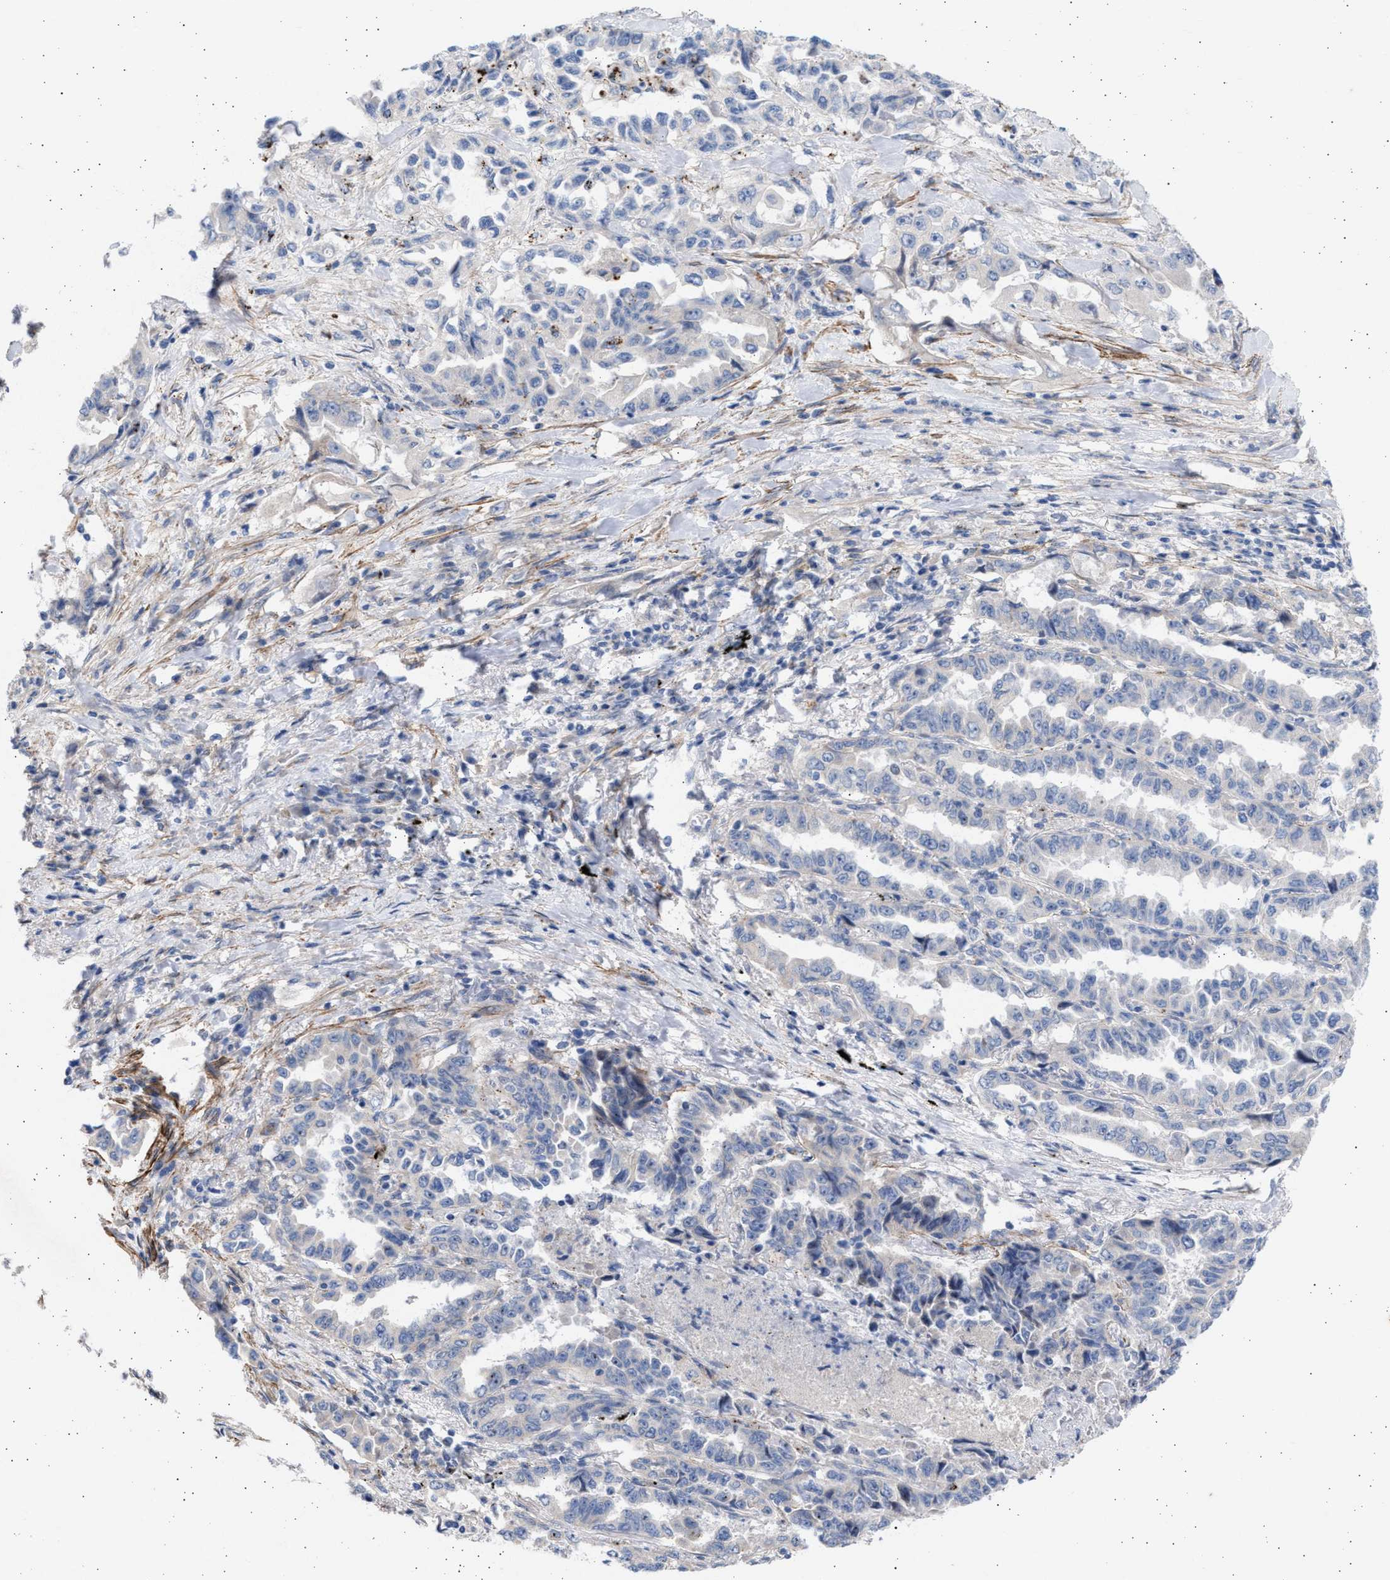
{"staining": {"intensity": "negative", "quantity": "none", "location": "none"}, "tissue": "lung cancer", "cell_type": "Tumor cells", "image_type": "cancer", "snomed": [{"axis": "morphology", "description": "Adenocarcinoma, NOS"}, {"axis": "topography", "description": "Lung"}], "caption": "DAB (3,3'-diaminobenzidine) immunohistochemical staining of lung adenocarcinoma demonstrates no significant expression in tumor cells.", "gene": "NBR1", "patient": {"sex": "female", "age": 51}}